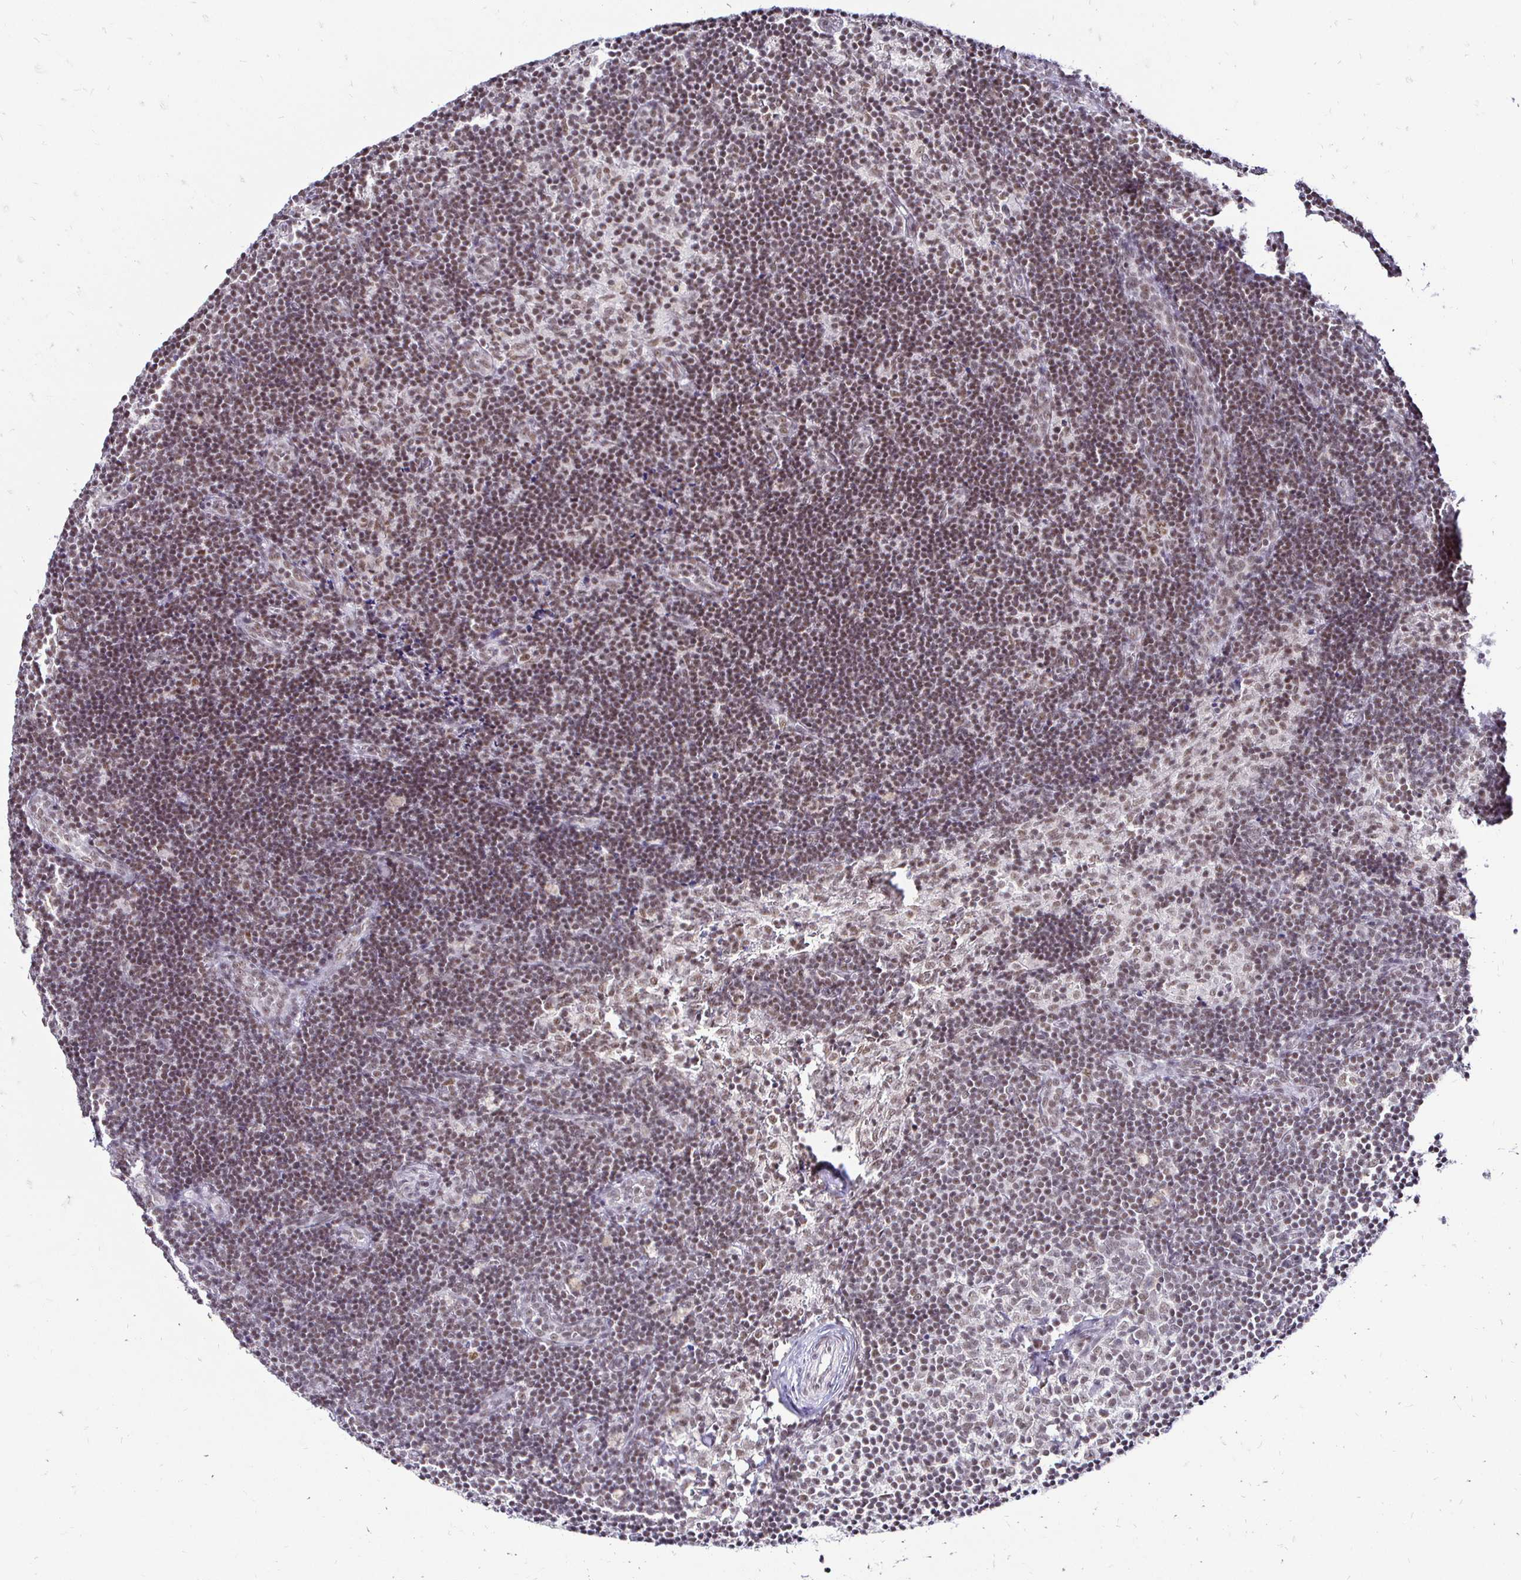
{"staining": {"intensity": "weak", "quantity": "25%-75%", "location": "nuclear"}, "tissue": "lymph node", "cell_type": "Non-germinal center cells", "image_type": "normal", "snomed": [{"axis": "morphology", "description": "Normal tissue, NOS"}, {"axis": "topography", "description": "Lymph node"}], "caption": "Protein staining demonstrates weak nuclear positivity in approximately 25%-75% of non-germinal center cells in benign lymph node. The protein is stained brown, and the nuclei are stained in blue (DAB IHC with brightfield microscopy, high magnification).", "gene": "SIN3A", "patient": {"sex": "female", "age": 31}}